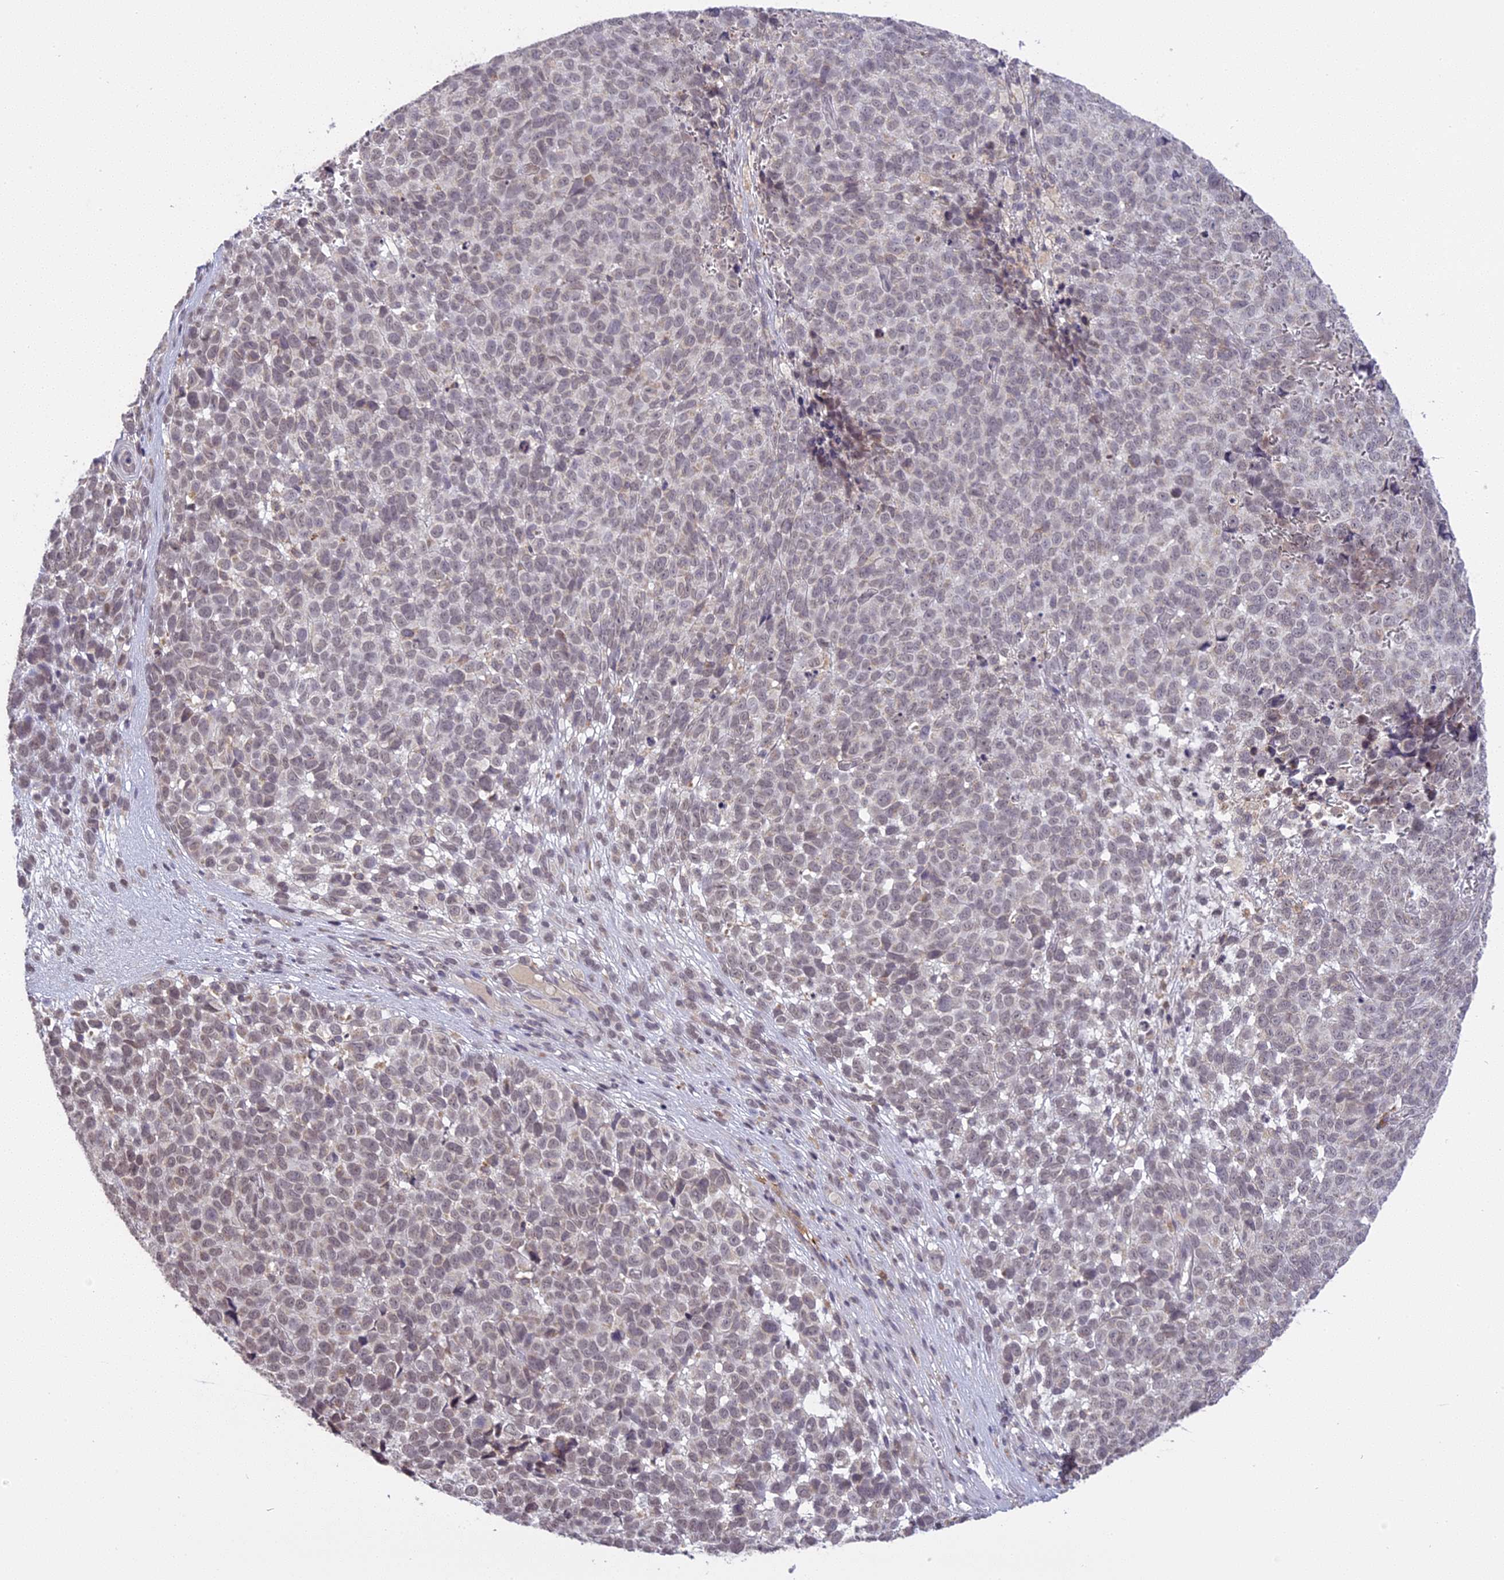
{"staining": {"intensity": "weak", "quantity": "25%-75%", "location": "nuclear"}, "tissue": "melanoma", "cell_type": "Tumor cells", "image_type": "cancer", "snomed": [{"axis": "morphology", "description": "Malignant melanoma, NOS"}, {"axis": "topography", "description": "Nose, NOS"}], "caption": "Immunohistochemical staining of malignant melanoma reveals low levels of weak nuclear protein expression in approximately 25%-75% of tumor cells. (DAB IHC with brightfield microscopy, high magnification).", "gene": "ERG28", "patient": {"sex": "female", "age": 48}}